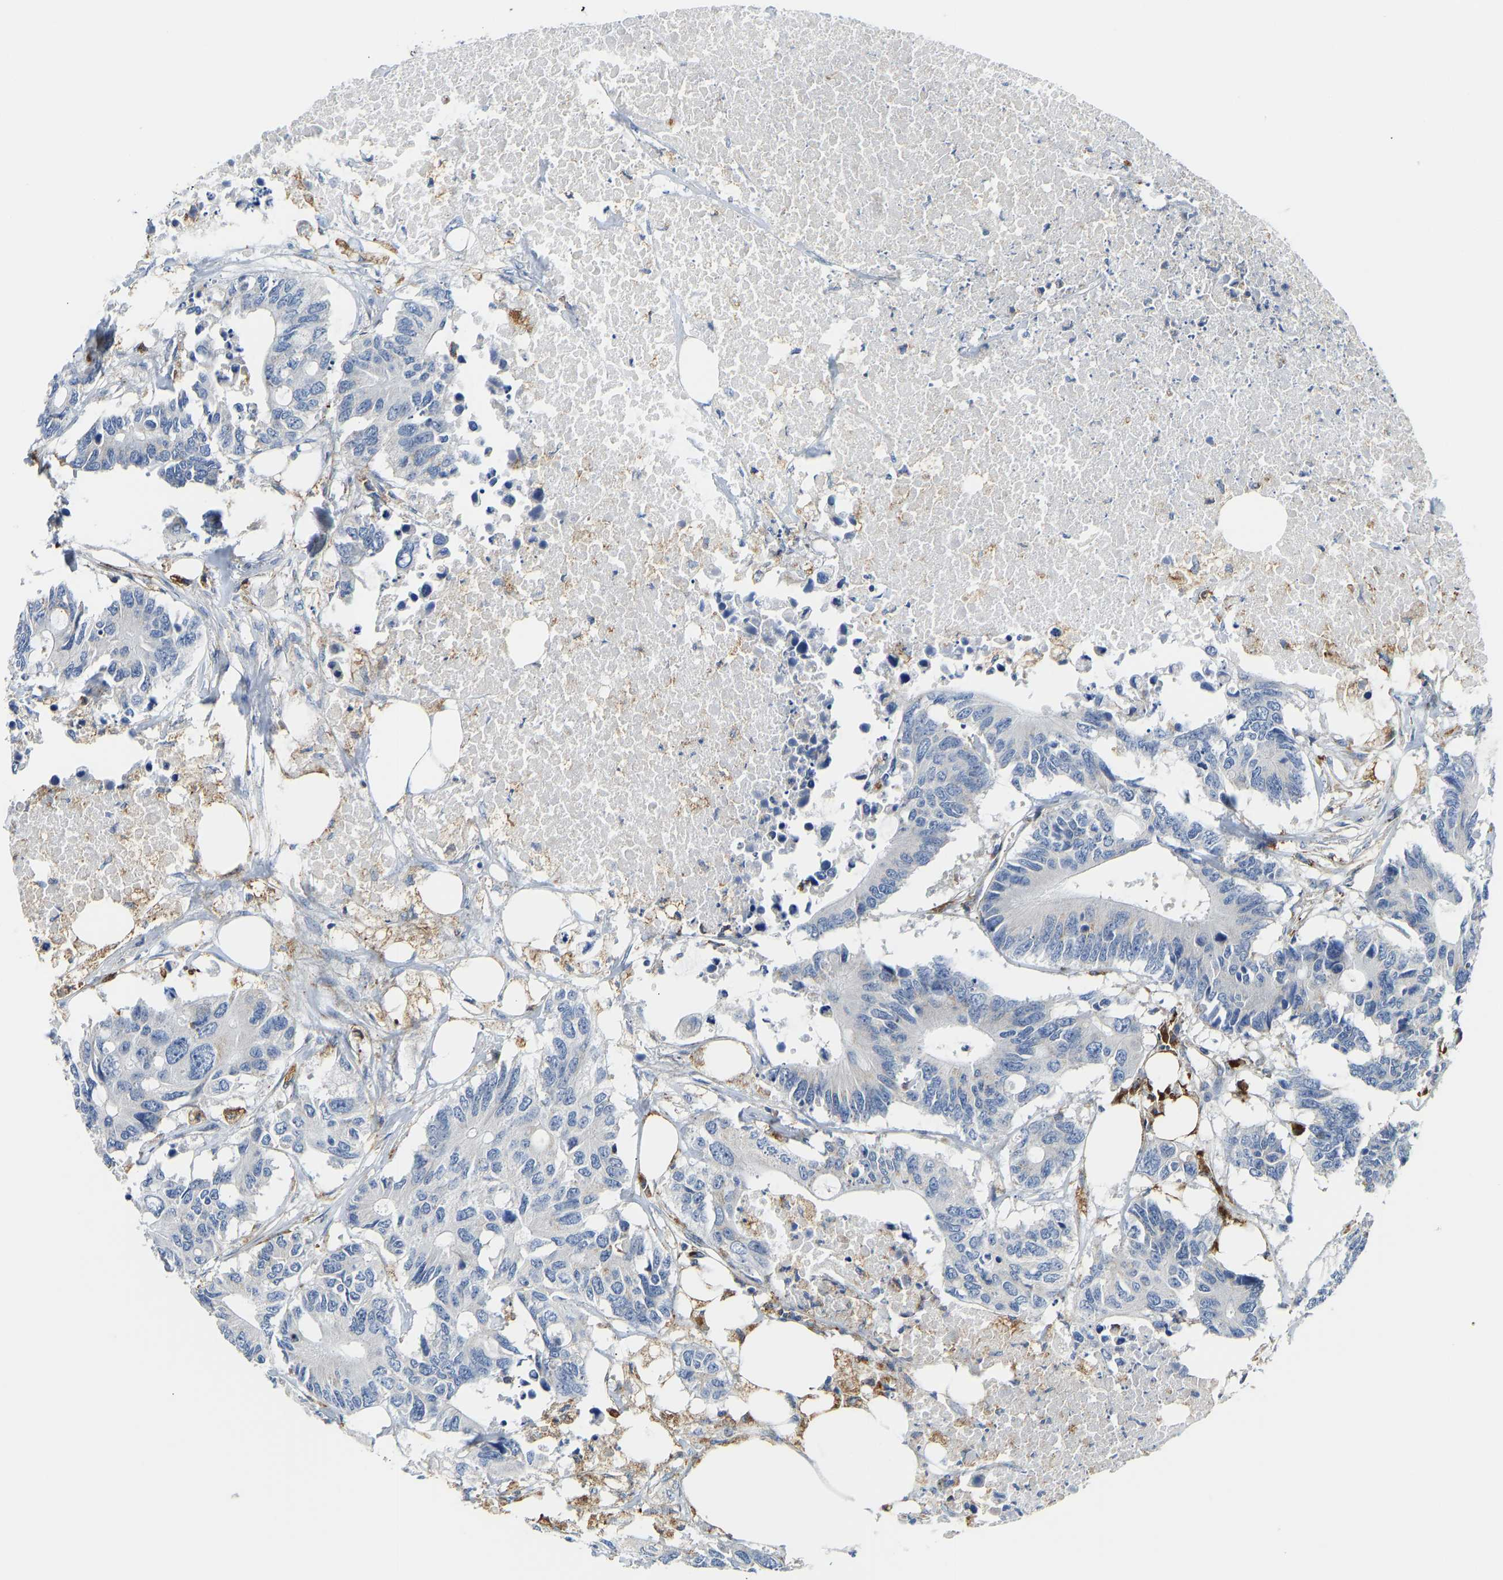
{"staining": {"intensity": "negative", "quantity": "none", "location": "none"}, "tissue": "colorectal cancer", "cell_type": "Tumor cells", "image_type": "cancer", "snomed": [{"axis": "morphology", "description": "Adenocarcinoma, NOS"}, {"axis": "topography", "description": "Colon"}], "caption": "Immunohistochemistry micrograph of neoplastic tissue: colorectal adenocarcinoma stained with DAB (3,3'-diaminobenzidine) exhibits no significant protein staining in tumor cells.", "gene": "ATP6V1E1", "patient": {"sex": "male", "age": 71}}